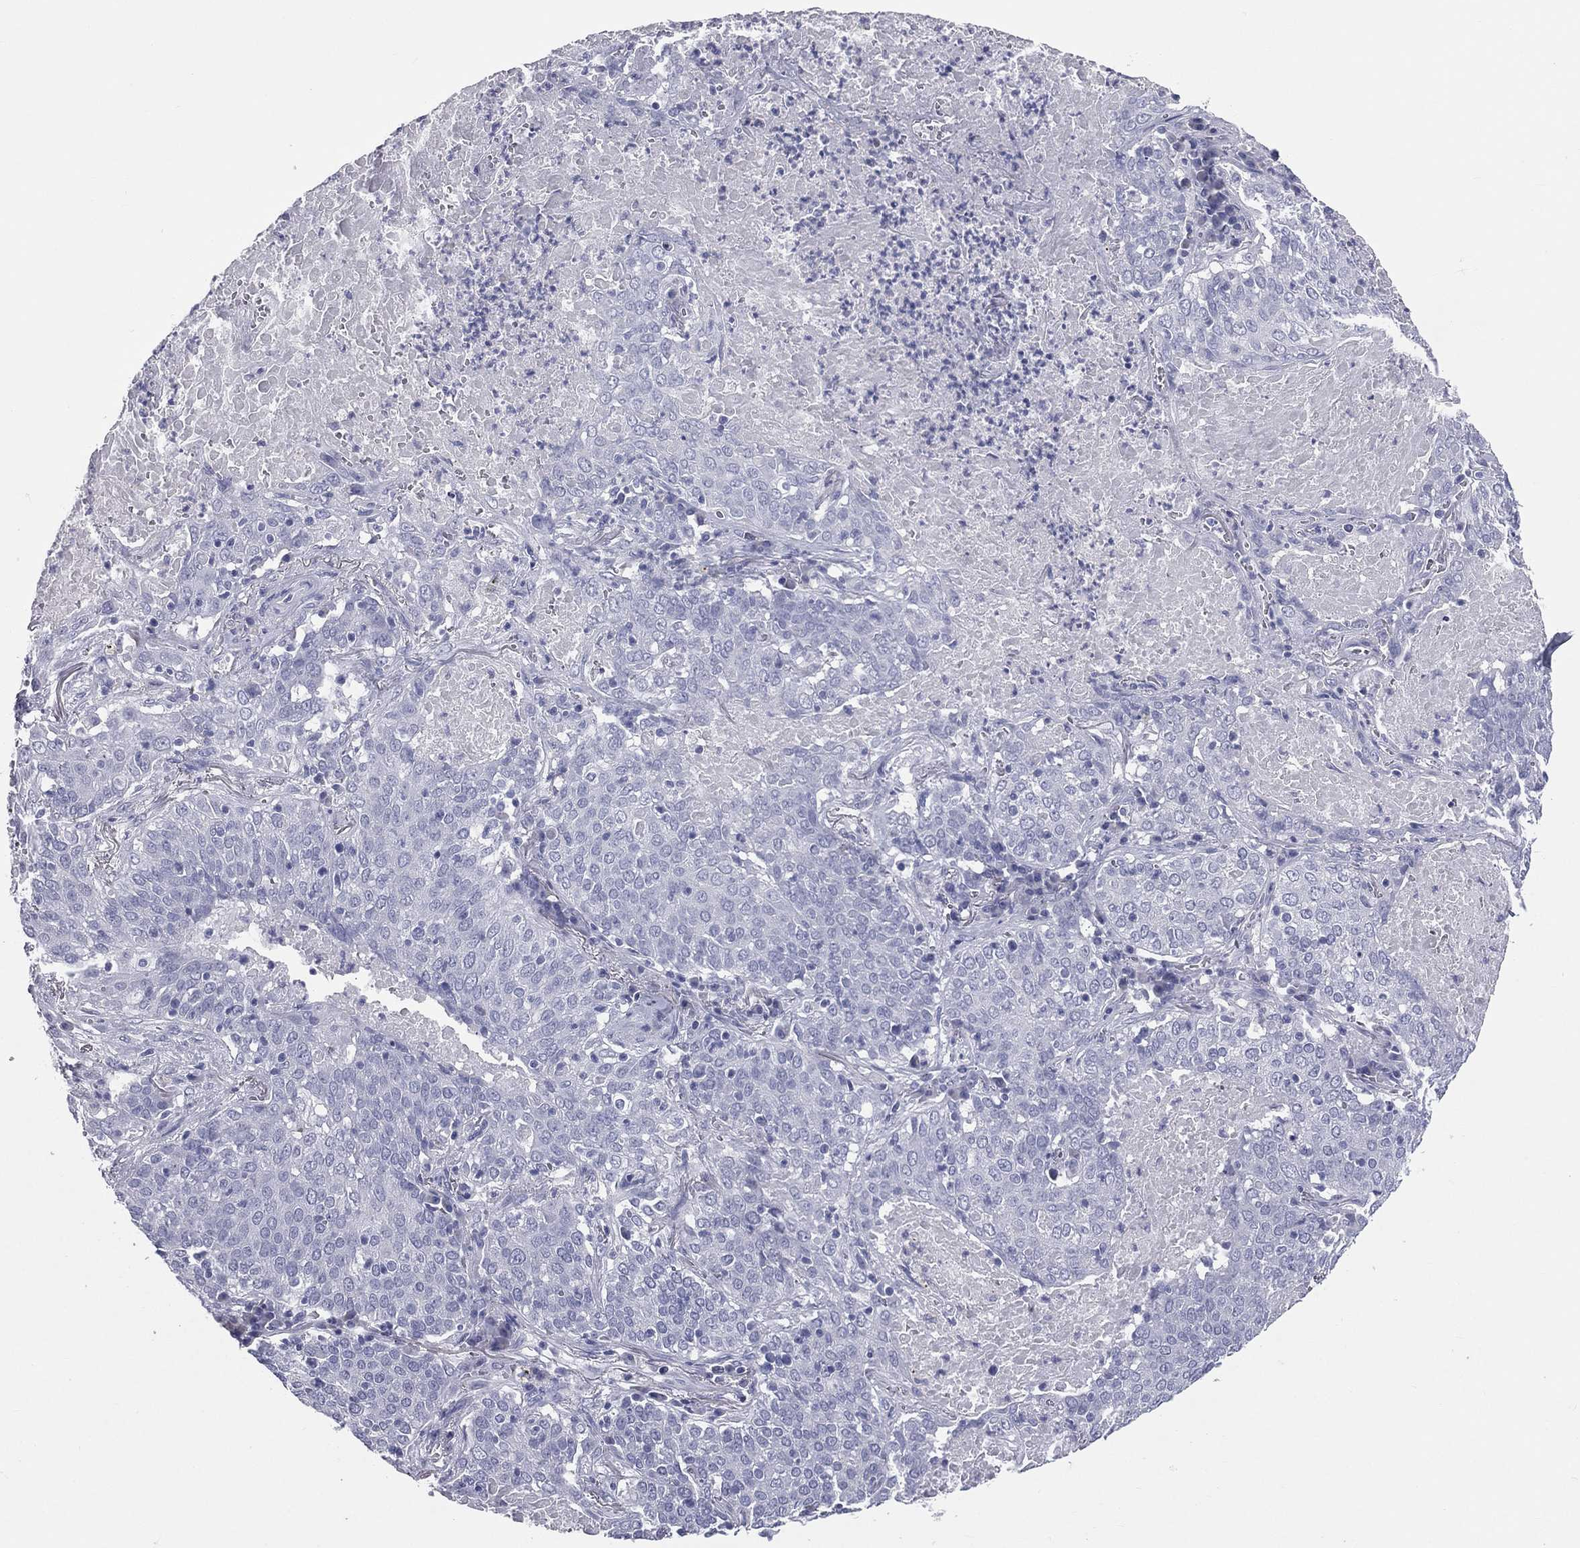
{"staining": {"intensity": "negative", "quantity": "none", "location": "none"}, "tissue": "lung cancer", "cell_type": "Tumor cells", "image_type": "cancer", "snomed": [{"axis": "morphology", "description": "Squamous cell carcinoma, NOS"}, {"axis": "topography", "description": "Lung"}], "caption": "High magnification brightfield microscopy of lung squamous cell carcinoma stained with DAB (brown) and counterstained with hematoxylin (blue): tumor cells show no significant staining.", "gene": "MLN", "patient": {"sex": "male", "age": 82}}